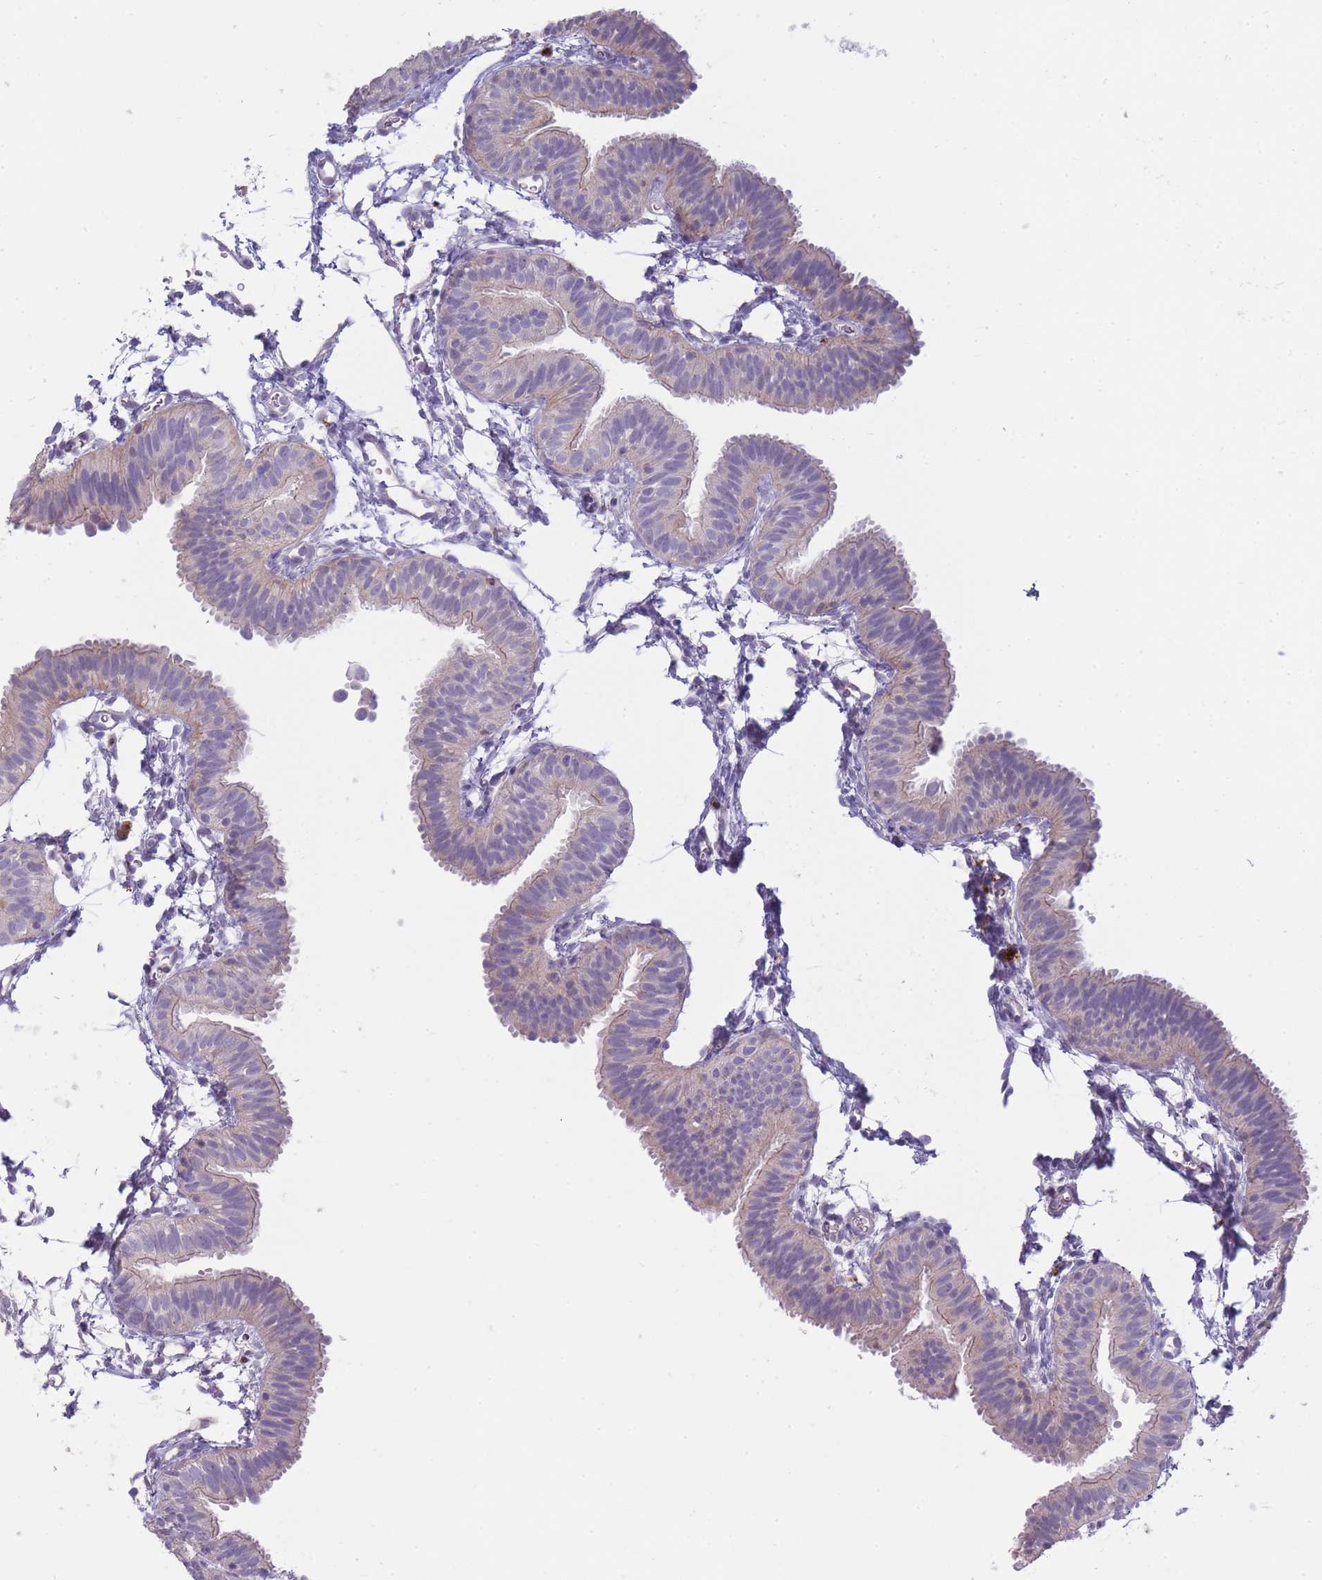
{"staining": {"intensity": "weak", "quantity": "25%-75%", "location": "cytoplasmic/membranous"}, "tissue": "fallopian tube", "cell_type": "Glandular cells", "image_type": "normal", "snomed": [{"axis": "morphology", "description": "Normal tissue, NOS"}, {"axis": "topography", "description": "Fallopian tube"}], "caption": "Immunohistochemical staining of benign fallopian tube reveals low levels of weak cytoplasmic/membranous positivity in approximately 25%-75% of glandular cells.", "gene": "TRIM61", "patient": {"sex": "female", "age": 35}}